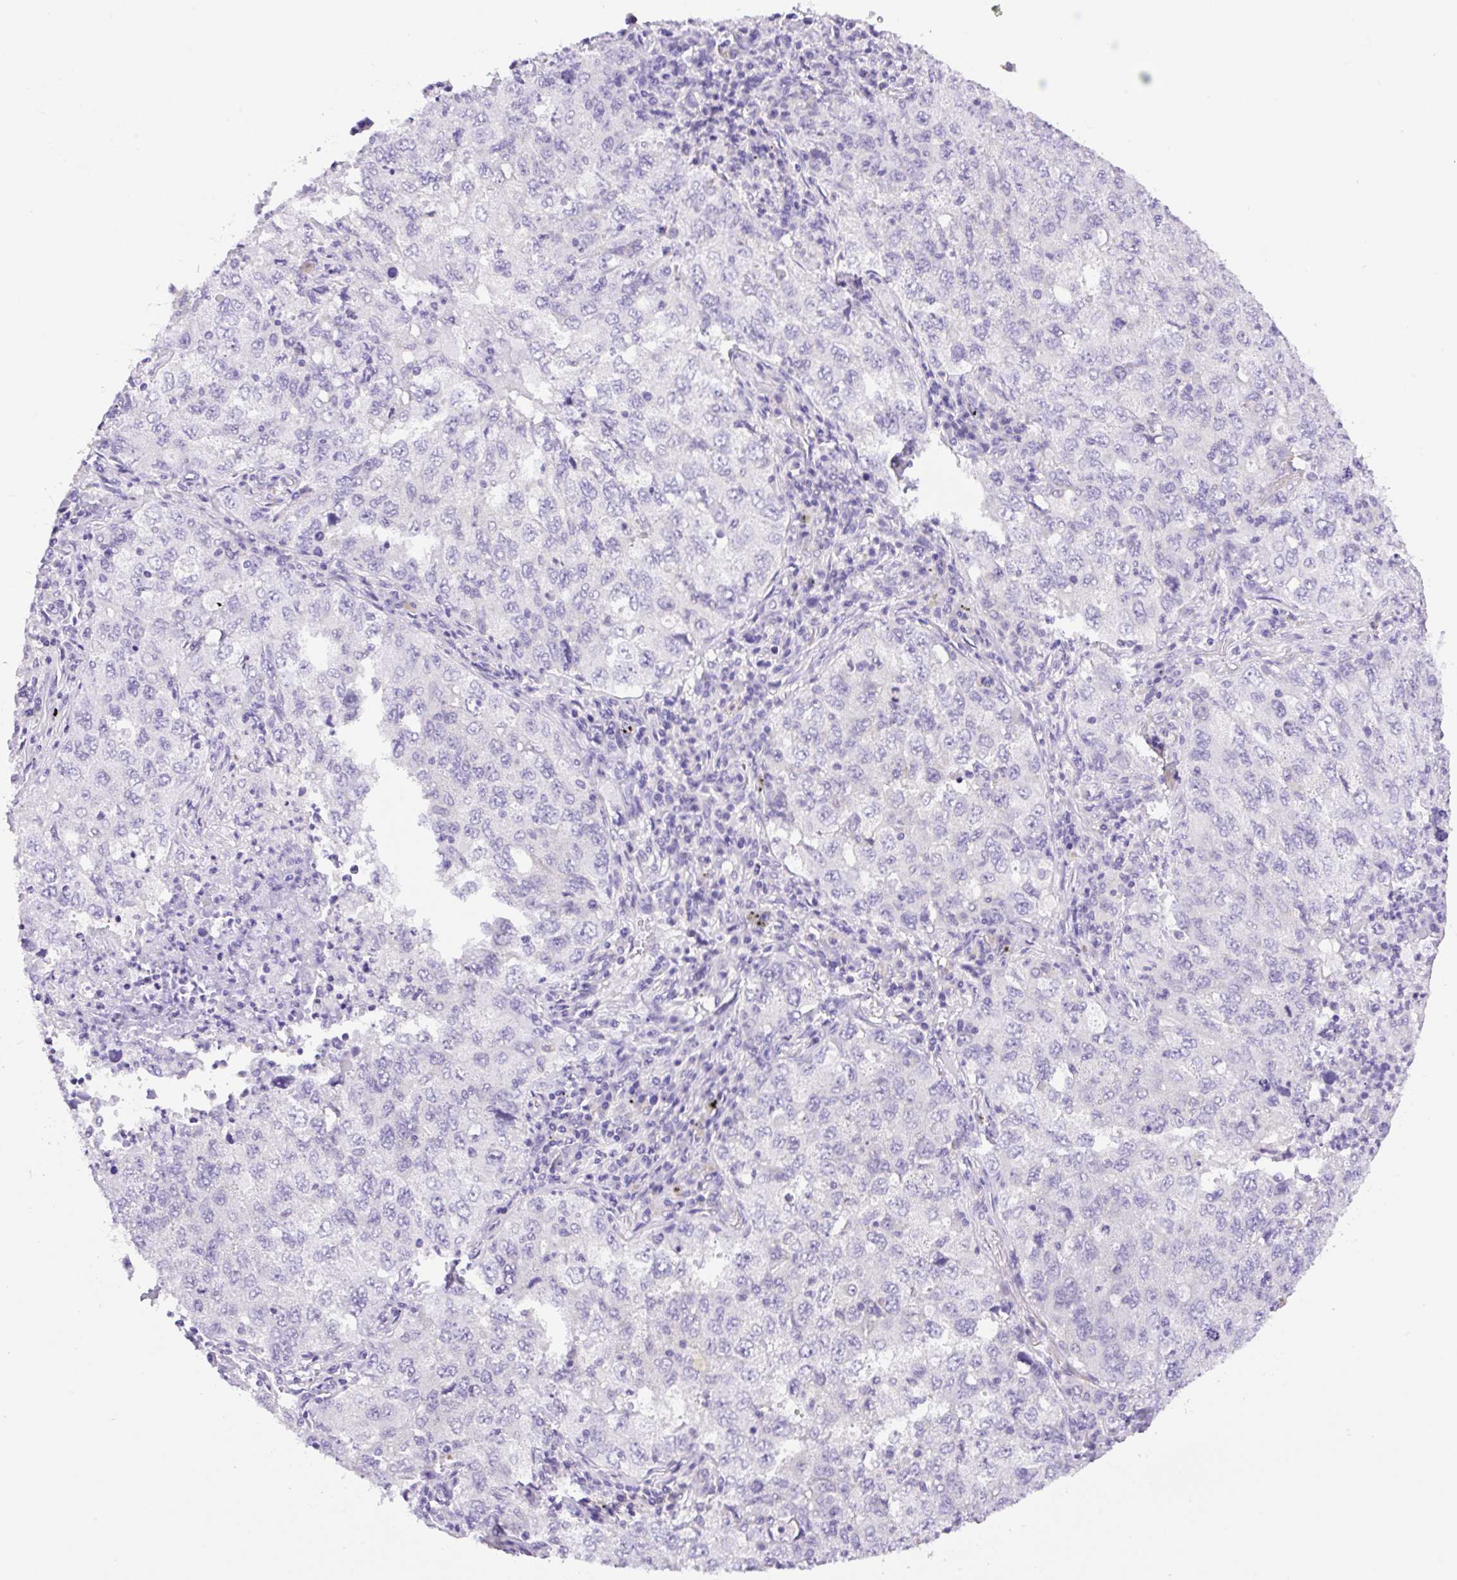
{"staining": {"intensity": "negative", "quantity": "none", "location": "none"}, "tissue": "lung cancer", "cell_type": "Tumor cells", "image_type": "cancer", "snomed": [{"axis": "morphology", "description": "Adenocarcinoma, NOS"}, {"axis": "topography", "description": "Lung"}], "caption": "This is an immunohistochemistry (IHC) image of human adenocarcinoma (lung). There is no staining in tumor cells.", "gene": "CAMK2B", "patient": {"sex": "female", "age": 57}}